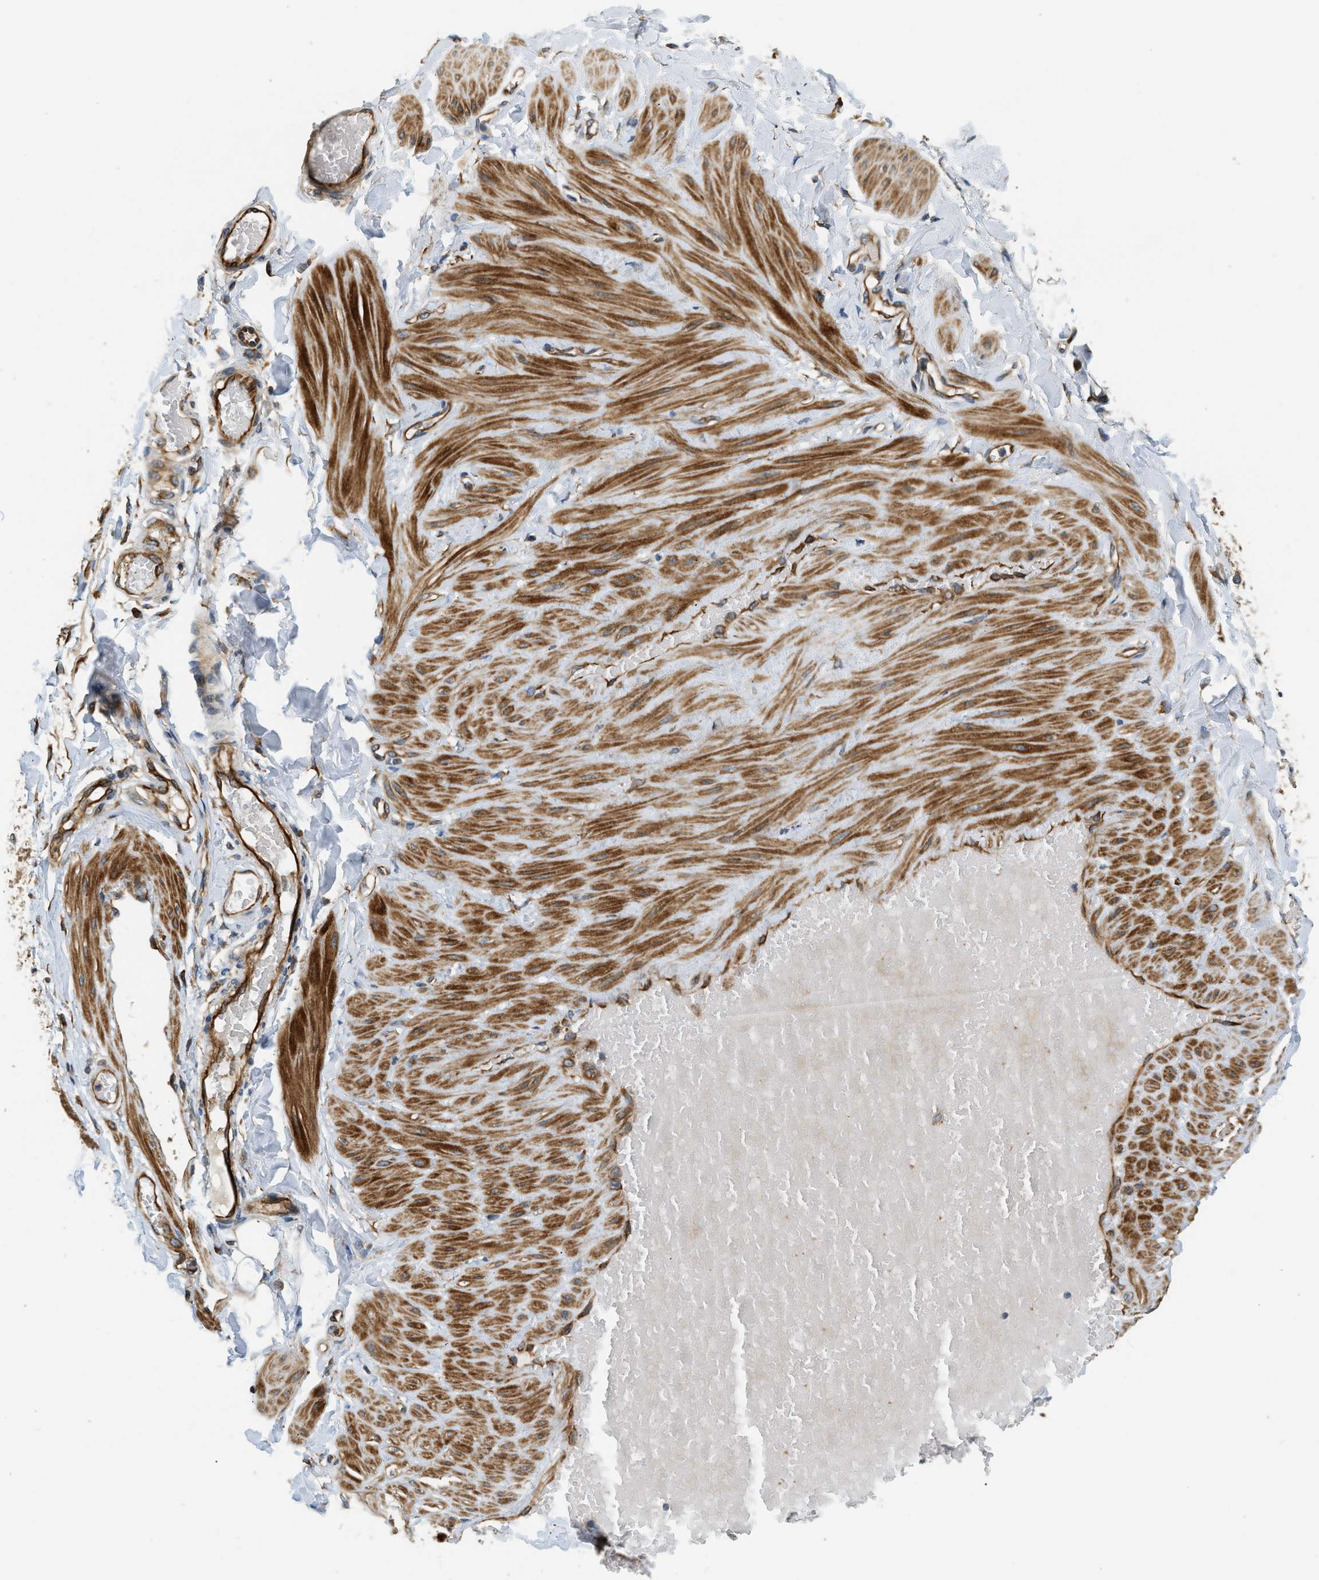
{"staining": {"intensity": "moderate", "quantity": "25%-75%", "location": "cytoplasmic/membranous"}, "tissue": "adipose tissue", "cell_type": "Adipocytes", "image_type": "normal", "snomed": [{"axis": "morphology", "description": "Normal tissue, NOS"}, {"axis": "topography", "description": "Adipose tissue"}, {"axis": "topography", "description": "Vascular tissue"}, {"axis": "topography", "description": "Peripheral nerve tissue"}], "caption": "Moderate cytoplasmic/membranous staining for a protein is present in approximately 25%-75% of adipocytes of normal adipose tissue using IHC.", "gene": "ALOX12", "patient": {"sex": "male", "age": 25}}